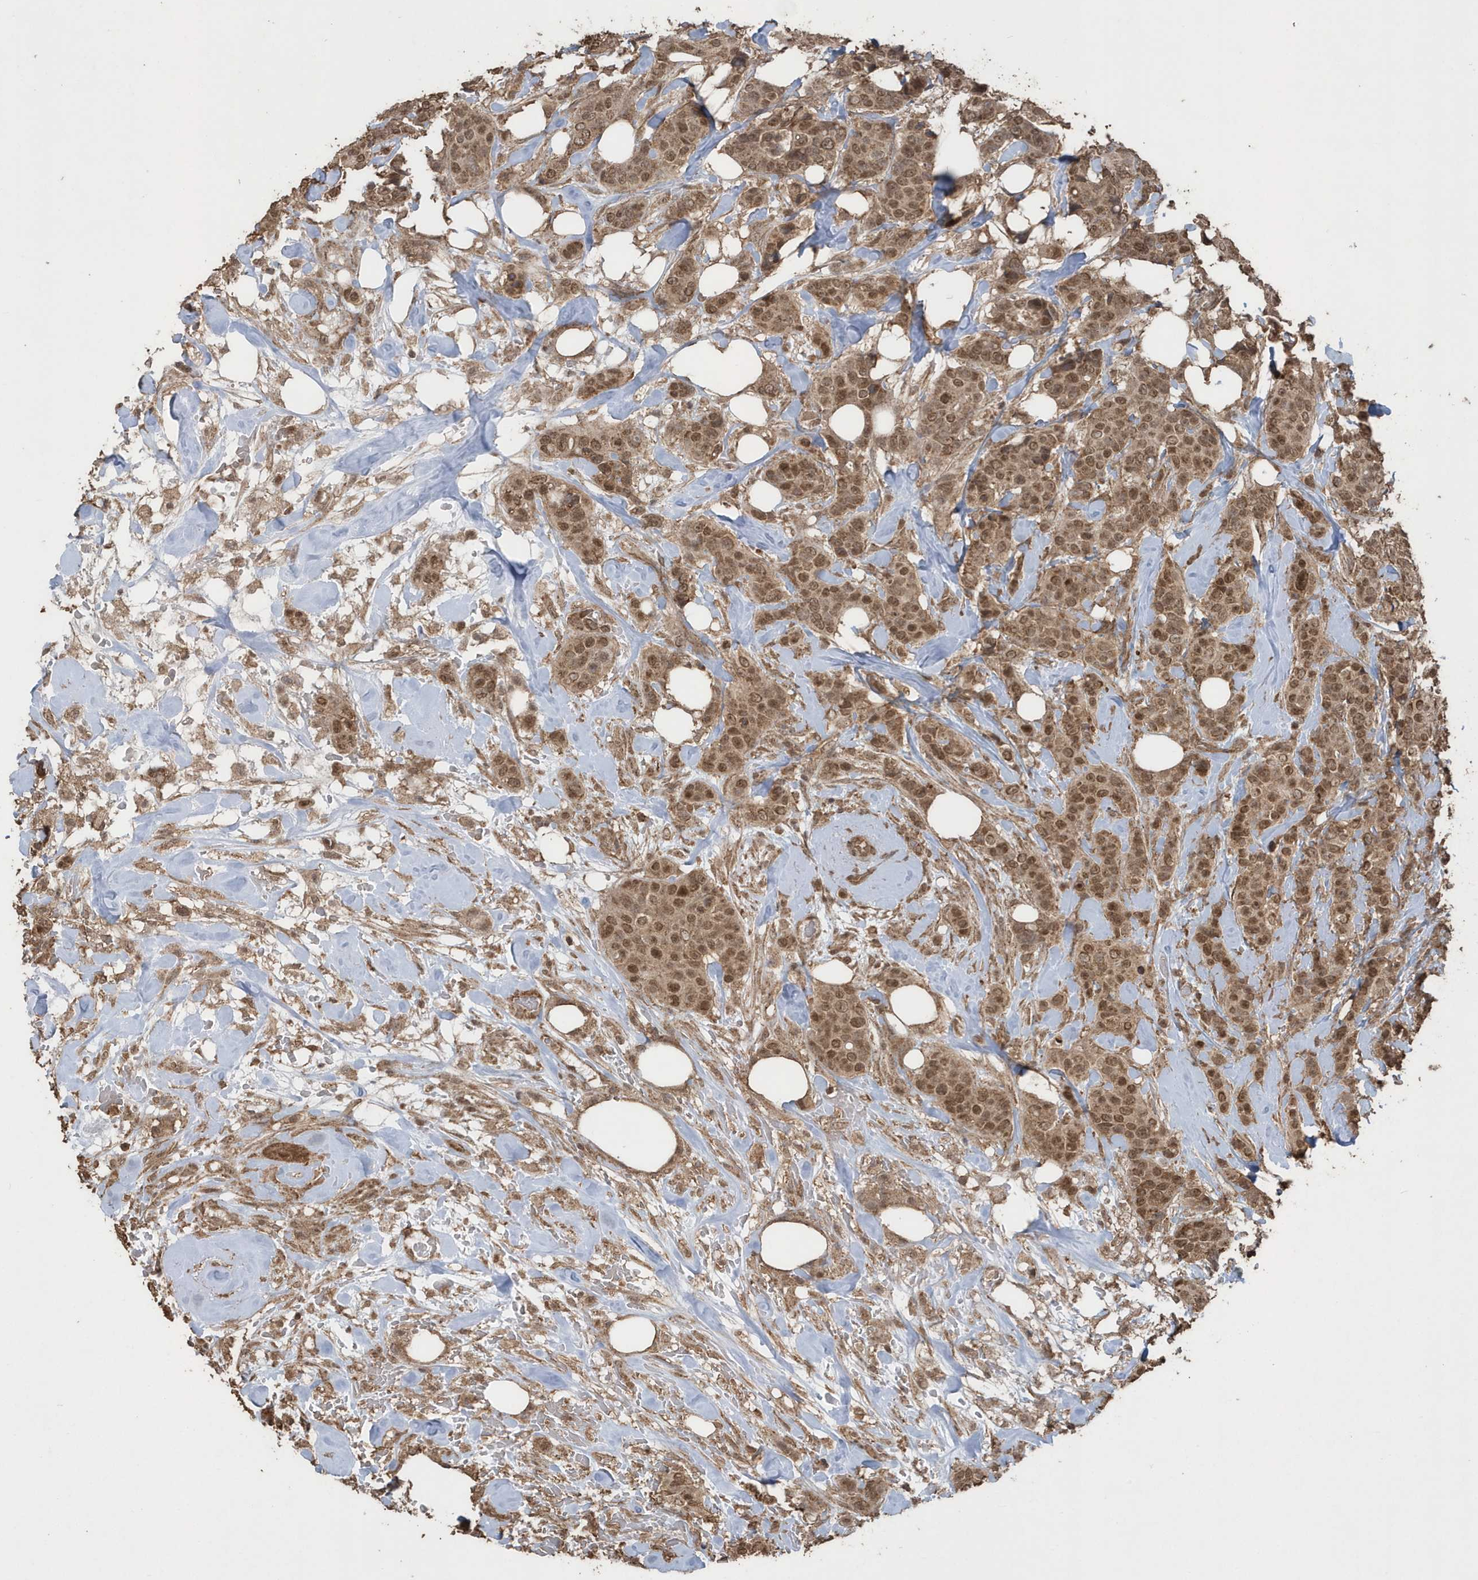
{"staining": {"intensity": "moderate", "quantity": ">75%", "location": "cytoplasmic/membranous,nuclear"}, "tissue": "breast cancer", "cell_type": "Tumor cells", "image_type": "cancer", "snomed": [{"axis": "morphology", "description": "Lobular carcinoma"}, {"axis": "topography", "description": "Breast"}], "caption": "The histopathology image shows a brown stain indicating the presence of a protein in the cytoplasmic/membranous and nuclear of tumor cells in breast lobular carcinoma. (DAB (3,3'-diaminobenzidine) = brown stain, brightfield microscopy at high magnification).", "gene": "PAXBP1", "patient": {"sex": "female", "age": 51}}